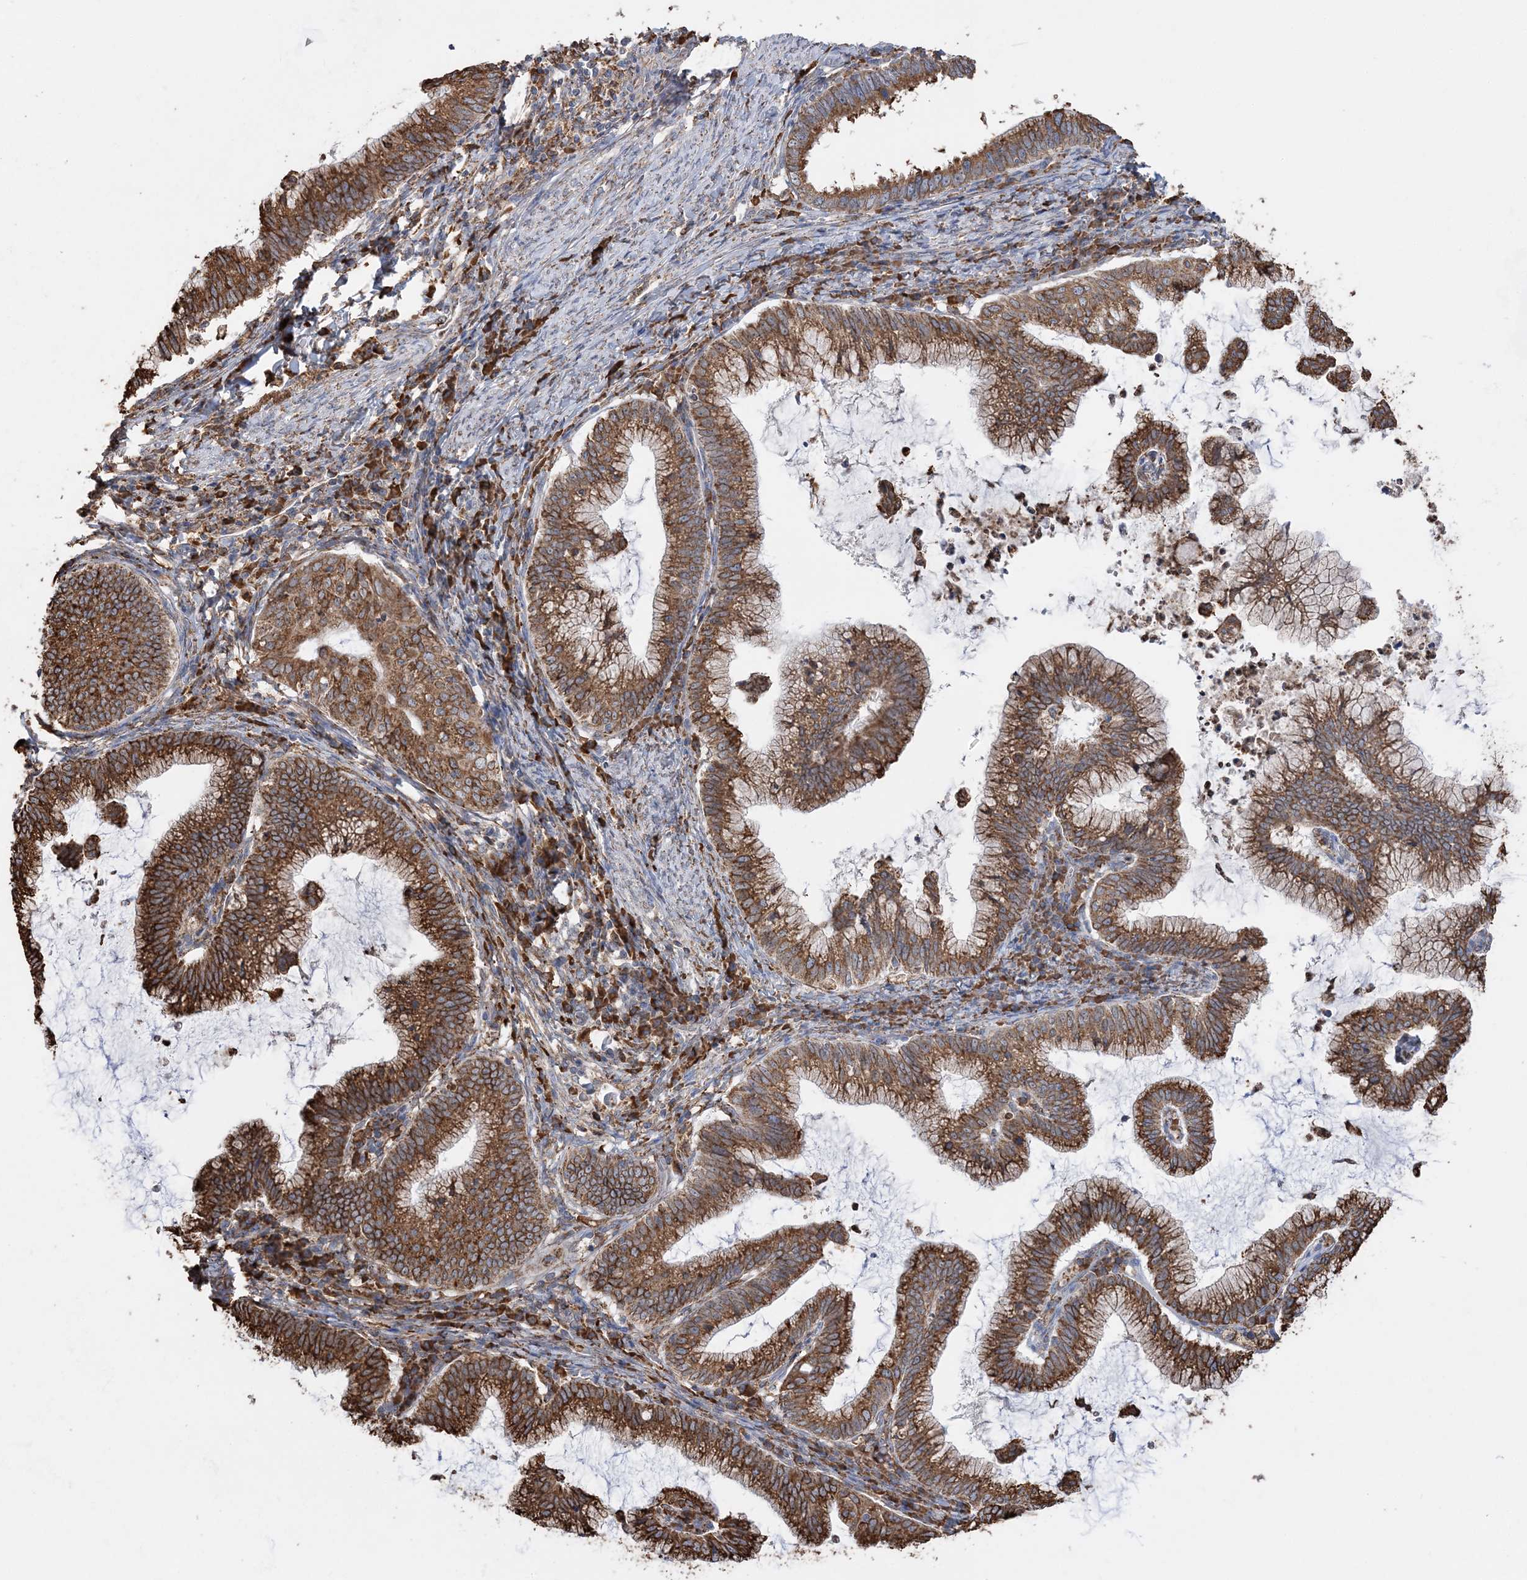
{"staining": {"intensity": "strong", "quantity": ">75%", "location": "cytoplasmic/membranous"}, "tissue": "cervical cancer", "cell_type": "Tumor cells", "image_type": "cancer", "snomed": [{"axis": "morphology", "description": "Adenocarcinoma, NOS"}, {"axis": "topography", "description": "Cervix"}], "caption": "An immunohistochemistry (IHC) micrograph of neoplastic tissue is shown. Protein staining in brown labels strong cytoplasmic/membranous positivity in cervical cancer (adenocarcinoma) within tumor cells.", "gene": "WDR12", "patient": {"sex": "female", "age": 36}}